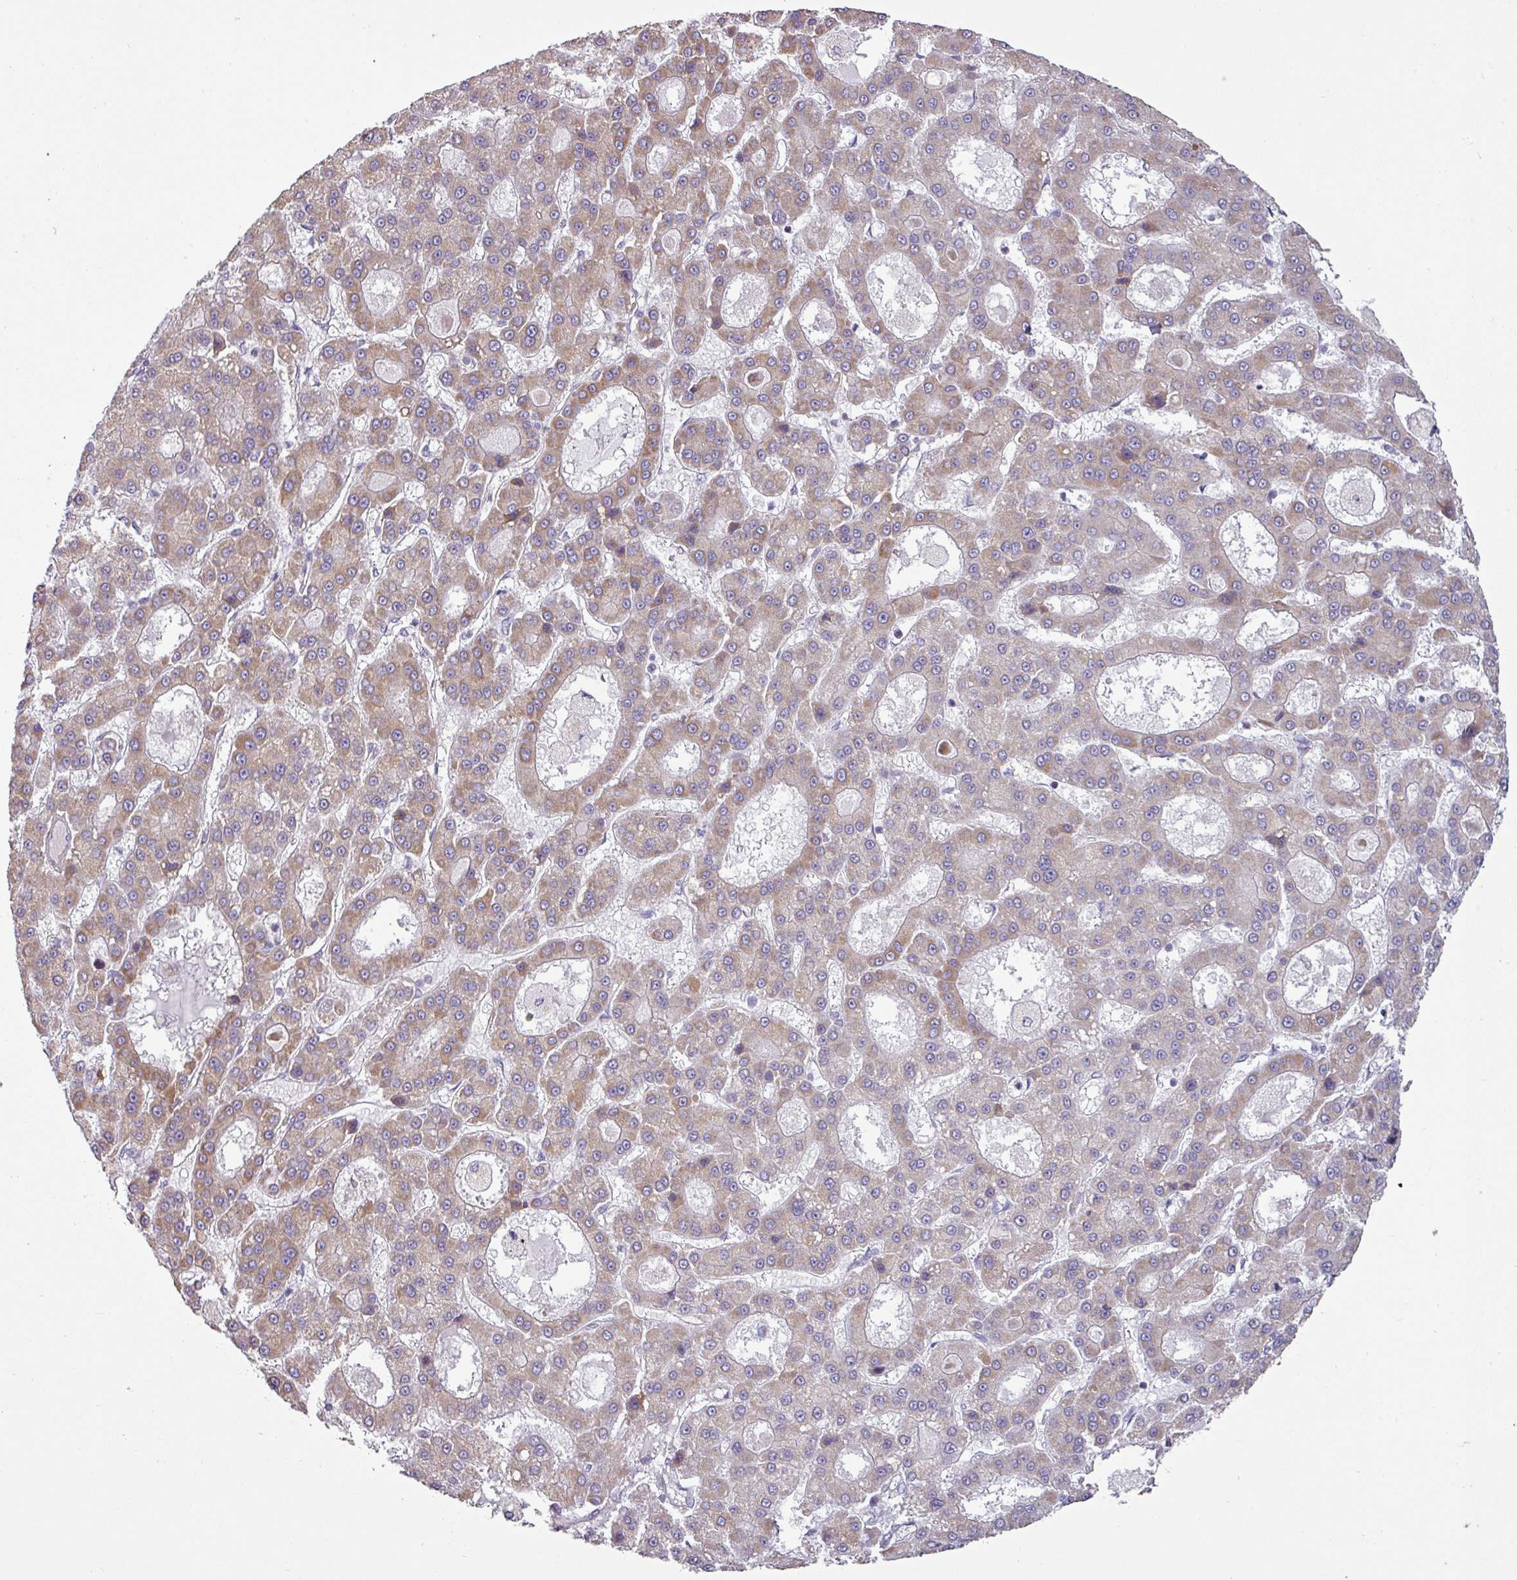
{"staining": {"intensity": "weak", "quantity": "25%-75%", "location": "cytoplasmic/membranous"}, "tissue": "liver cancer", "cell_type": "Tumor cells", "image_type": "cancer", "snomed": [{"axis": "morphology", "description": "Carcinoma, Hepatocellular, NOS"}, {"axis": "topography", "description": "Liver"}], "caption": "There is low levels of weak cytoplasmic/membranous staining in tumor cells of liver hepatocellular carcinoma, as demonstrated by immunohistochemical staining (brown color).", "gene": "BTN2A2", "patient": {"sex": "male", "age": 70}}